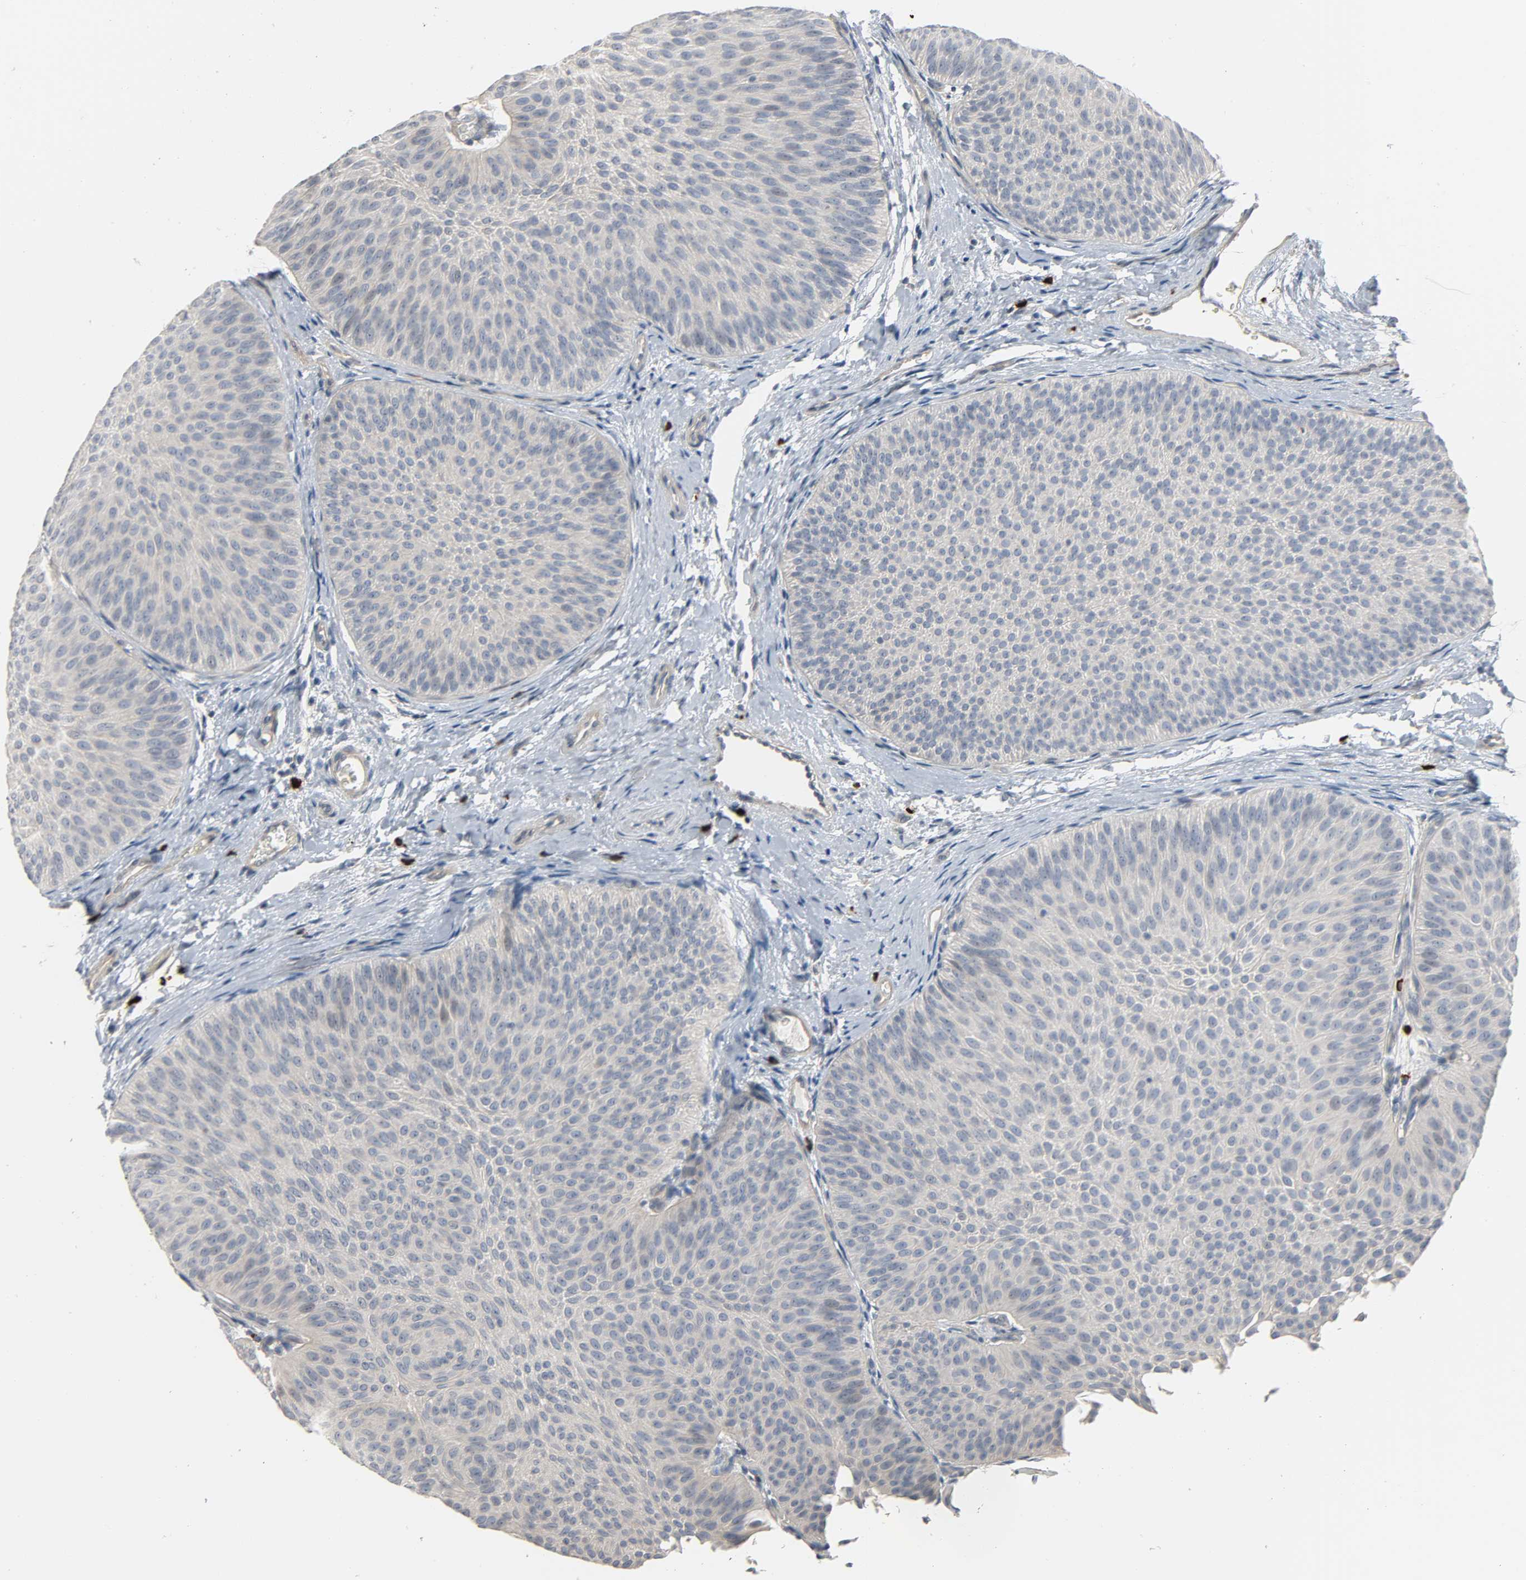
{"staining": {"intensity": "negative", "quantity": "none", "location": "none"}, "tissue": "urothelial cancer", "cell_type": "Tumor cells", "image_type": "cancer", "snomed": [{"axis": "morphology", "description": "Urothelial carcinoma, Low grade"}, {"axis": "topography", "description": "Urinary bladder"}], "caption": "Image shows no protein staining in tumor cells of urothelial cancer tissue.", "gene": "LIMCH1", "patient": {"sex": "female", "age": 60}}